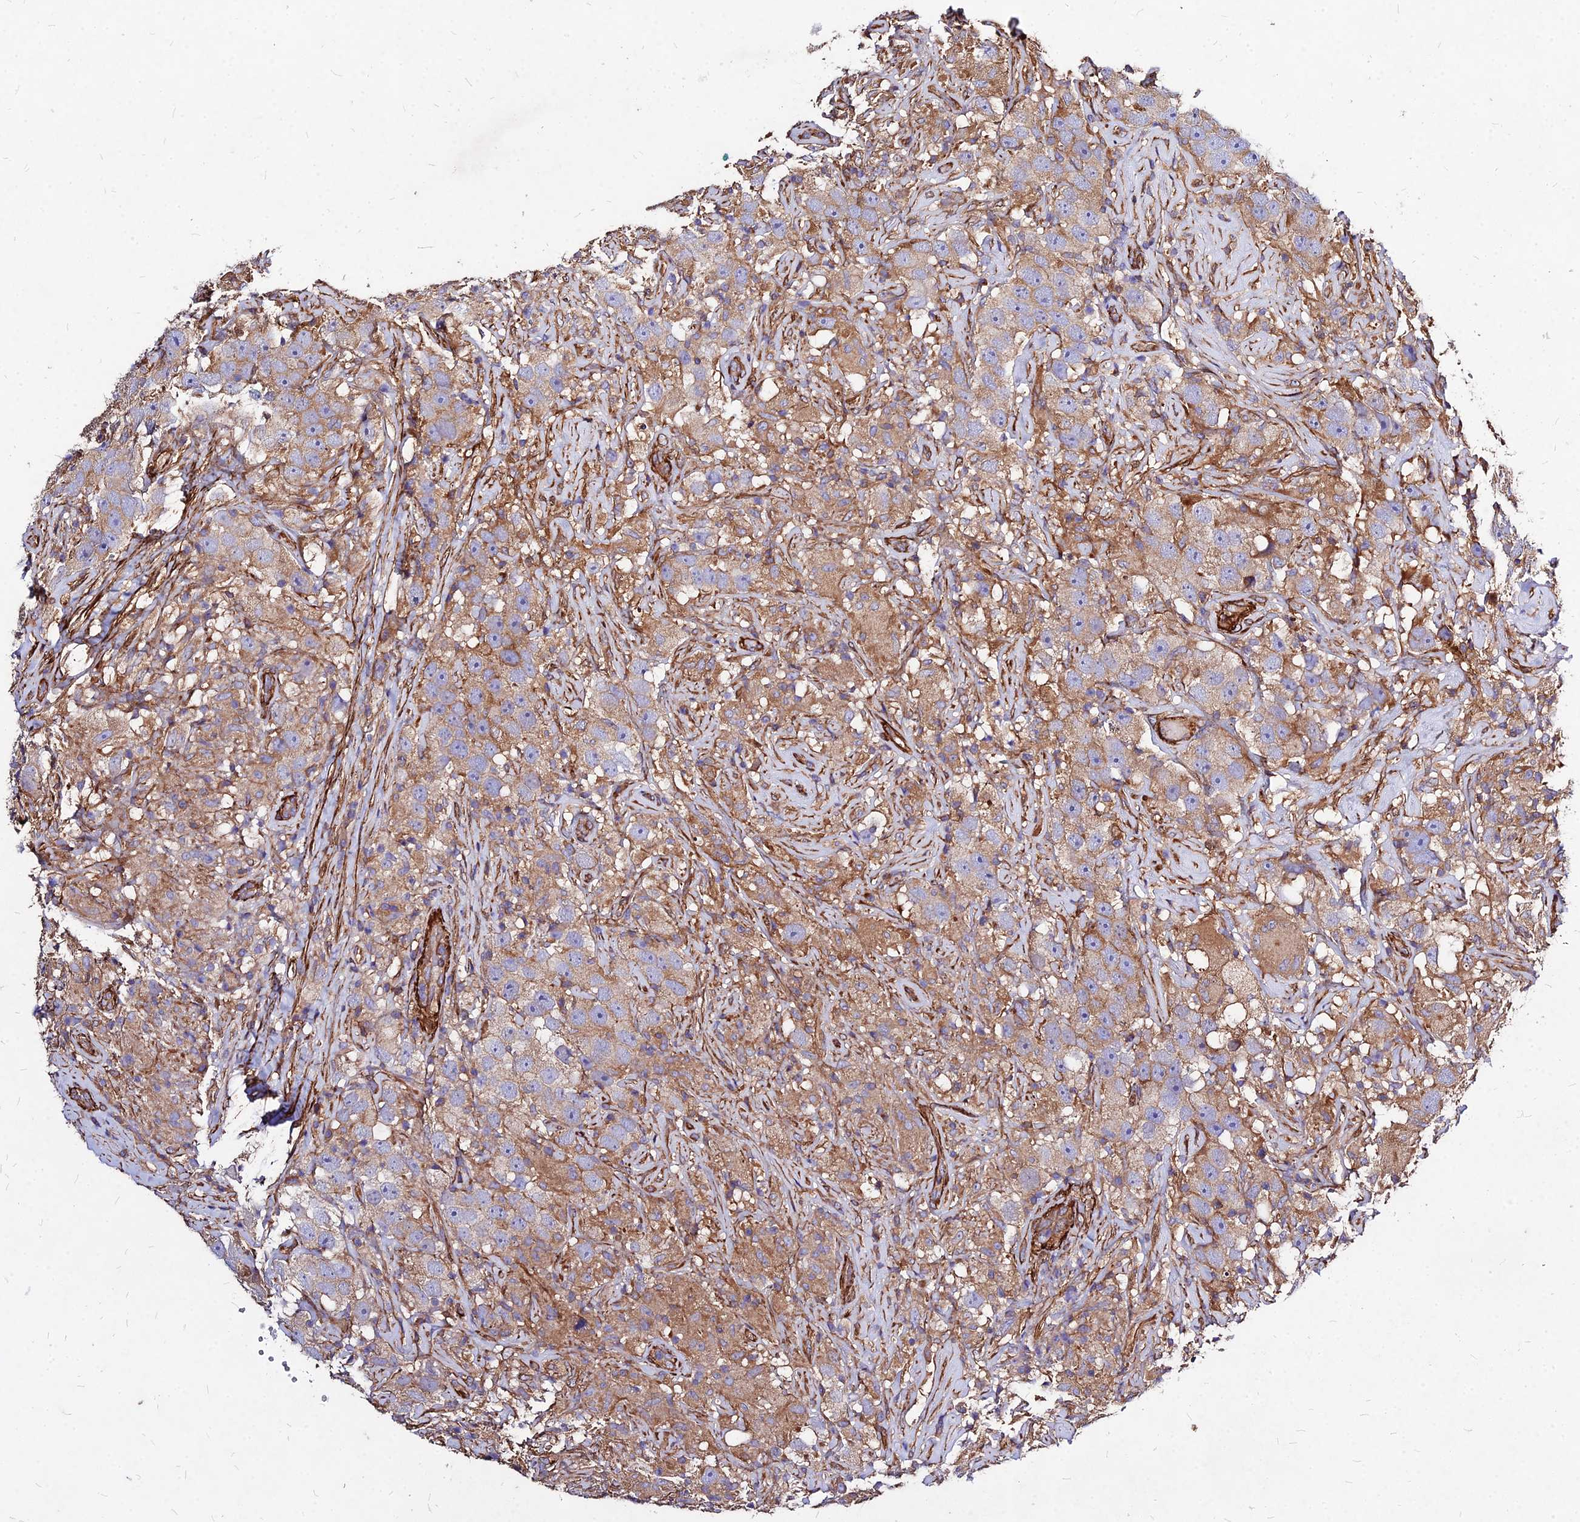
{"staining": {"intensity": "moderate", "quantity": ">75%", "location": "cytoplasmic/membranous"}, "tissue": "testis cancer", "cell_type": "Tumor cells", "image_type": "cancer", "snomed": [{"axis": "morphology", "description": "Seminoma, NOS"}, {"axis": "topography", "description": "Testis"}], "caption": "DAB (3,3'-diaminobenzidine) immunohistochemical staining of human testis cancer (seminoma) demonstrates moderate cytoplasmic/membranous protein positivity in about >75% of tumor cells.", "gene": "EFCC1", "patient": {"sex": "male", "age": 49}}